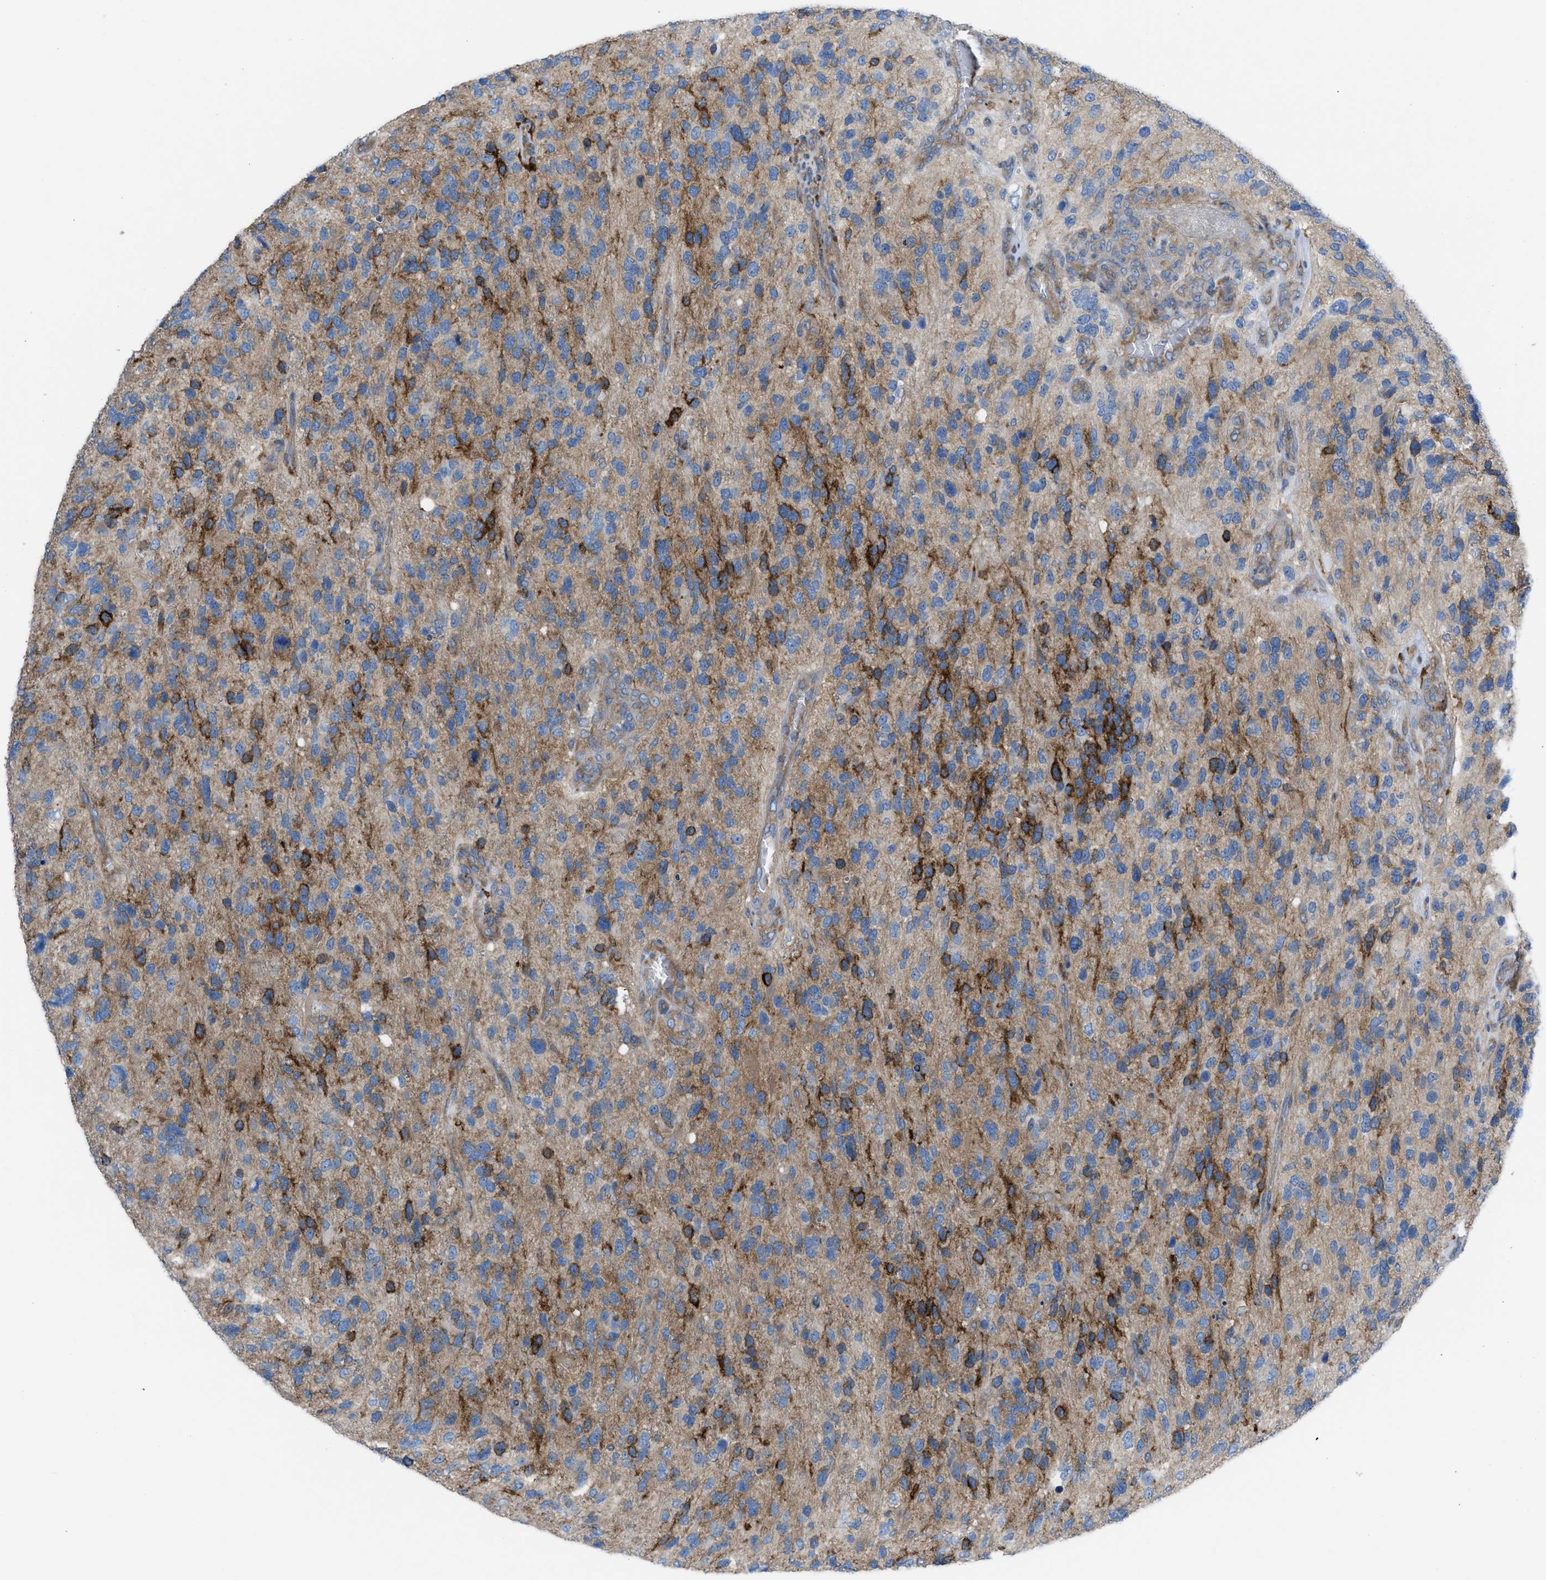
{"staining": {"intensity": "strong", "quantity": "25%-75%", "location": "cytoplasmic/membranous"}, "tissue": "glioma", "cell_type": "Tumor cells", "image_type": "cancer", "snomed": [{"axis": "morphology", "description": "Glioma, malignant, High grade"}, {"axis": "topography", "description": "Brain"}], "caption": "There is high levels of strong cytoplasmic/membranous staining in tumor cells of glioma, as demonstrated by immunohistochemical staining (brown color).", "gene": "EGFR", "patient": {"sex": "female", "age": 58}}